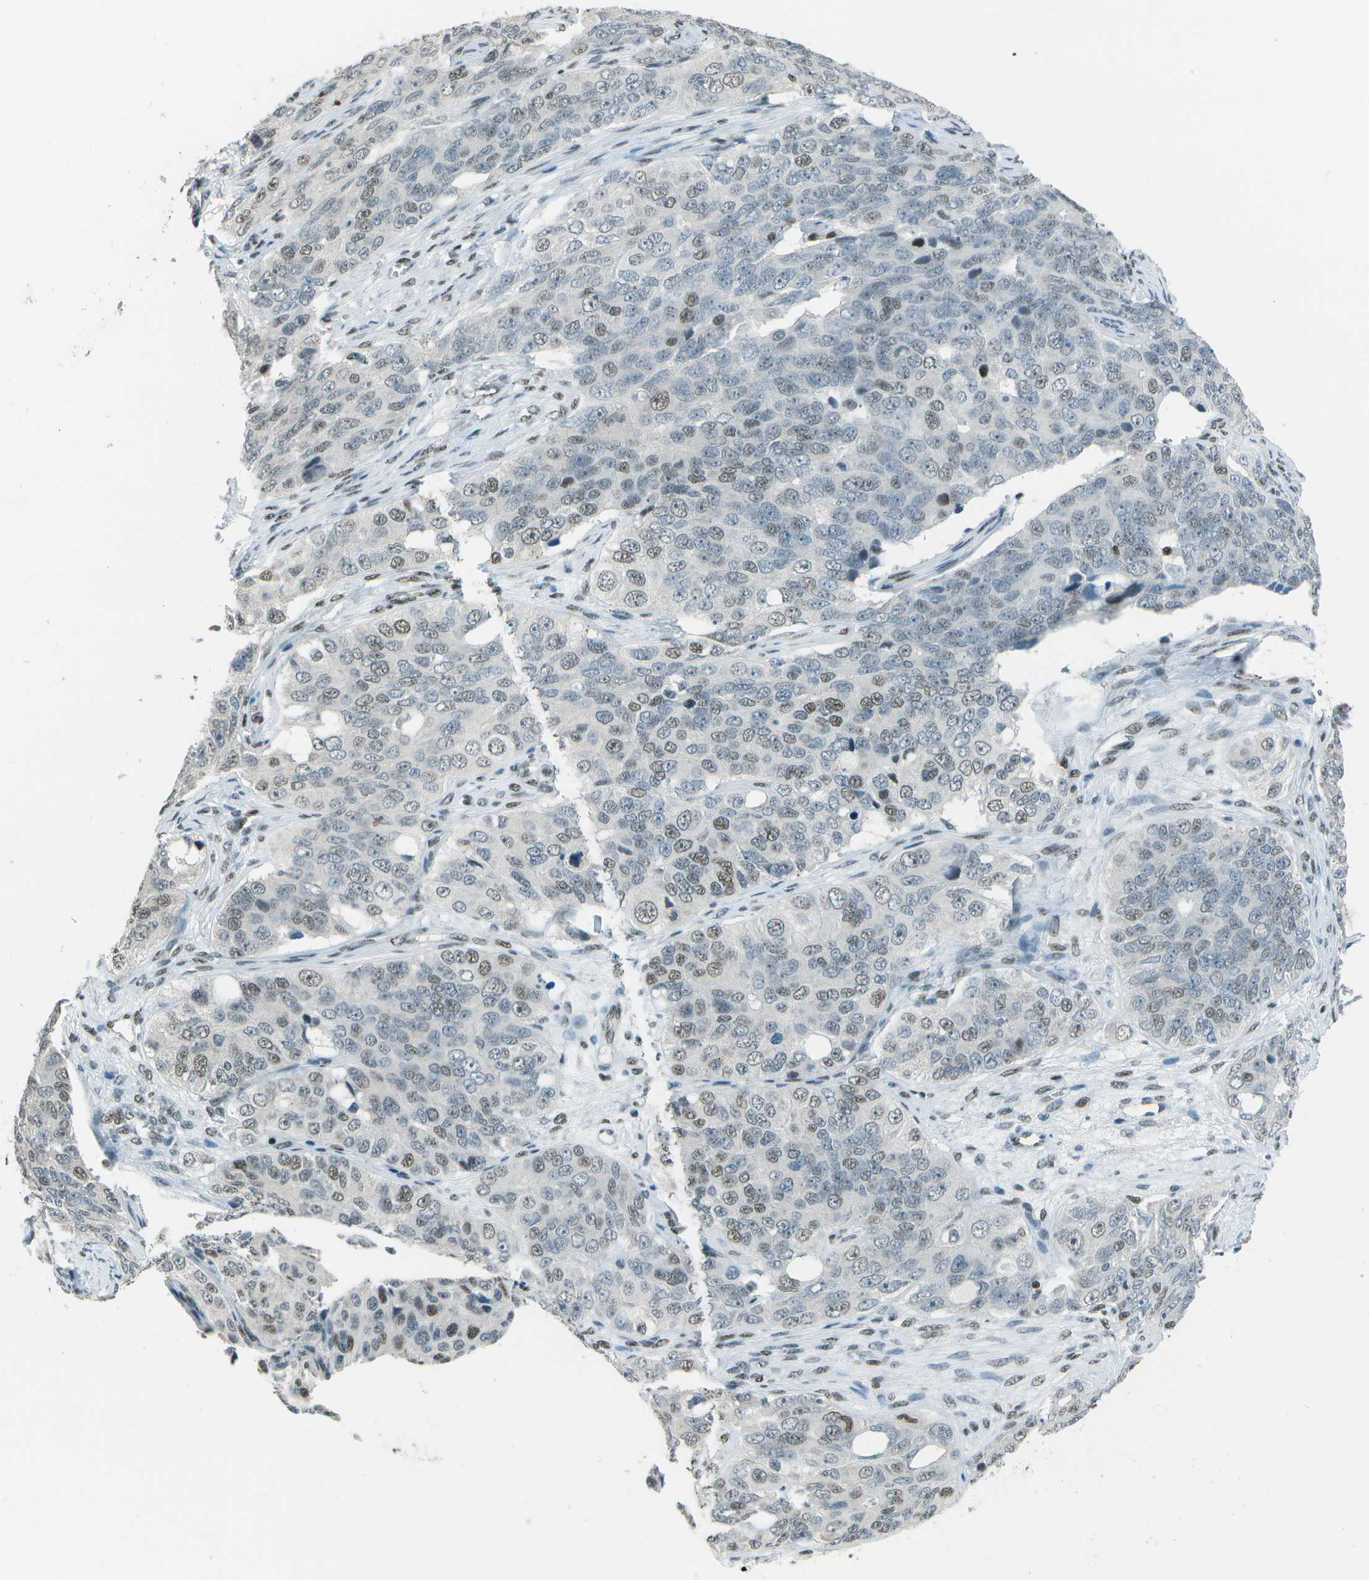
{"staining": {"intensity": "weak", "quantity": "25%-75%", "location": "nuclear"}, "tissue": "ovarian cancer", "cell_type": "Tumor cells", "image_type": "cancer", "snomed": [{"axis": "morphology", "description": "Carcinoma, endometroid"}, {"axis": "topography", "description": "Ovary"}], "caption": "Immunohistochemistry staining of ovarian endometroid carcinoma, which displays low levels of weak nuclear expression in approximately 25%-75% of tumor cells indicating weak nuclear protein staining. The staining was performed using DAB (3,3'-diaminobenzidine) (brown) for protein detection and nuclei were counterstained in hematoxylin (blue).", "gene": "DEPDC1", "patient": {"sex": "female", "age": 51}}